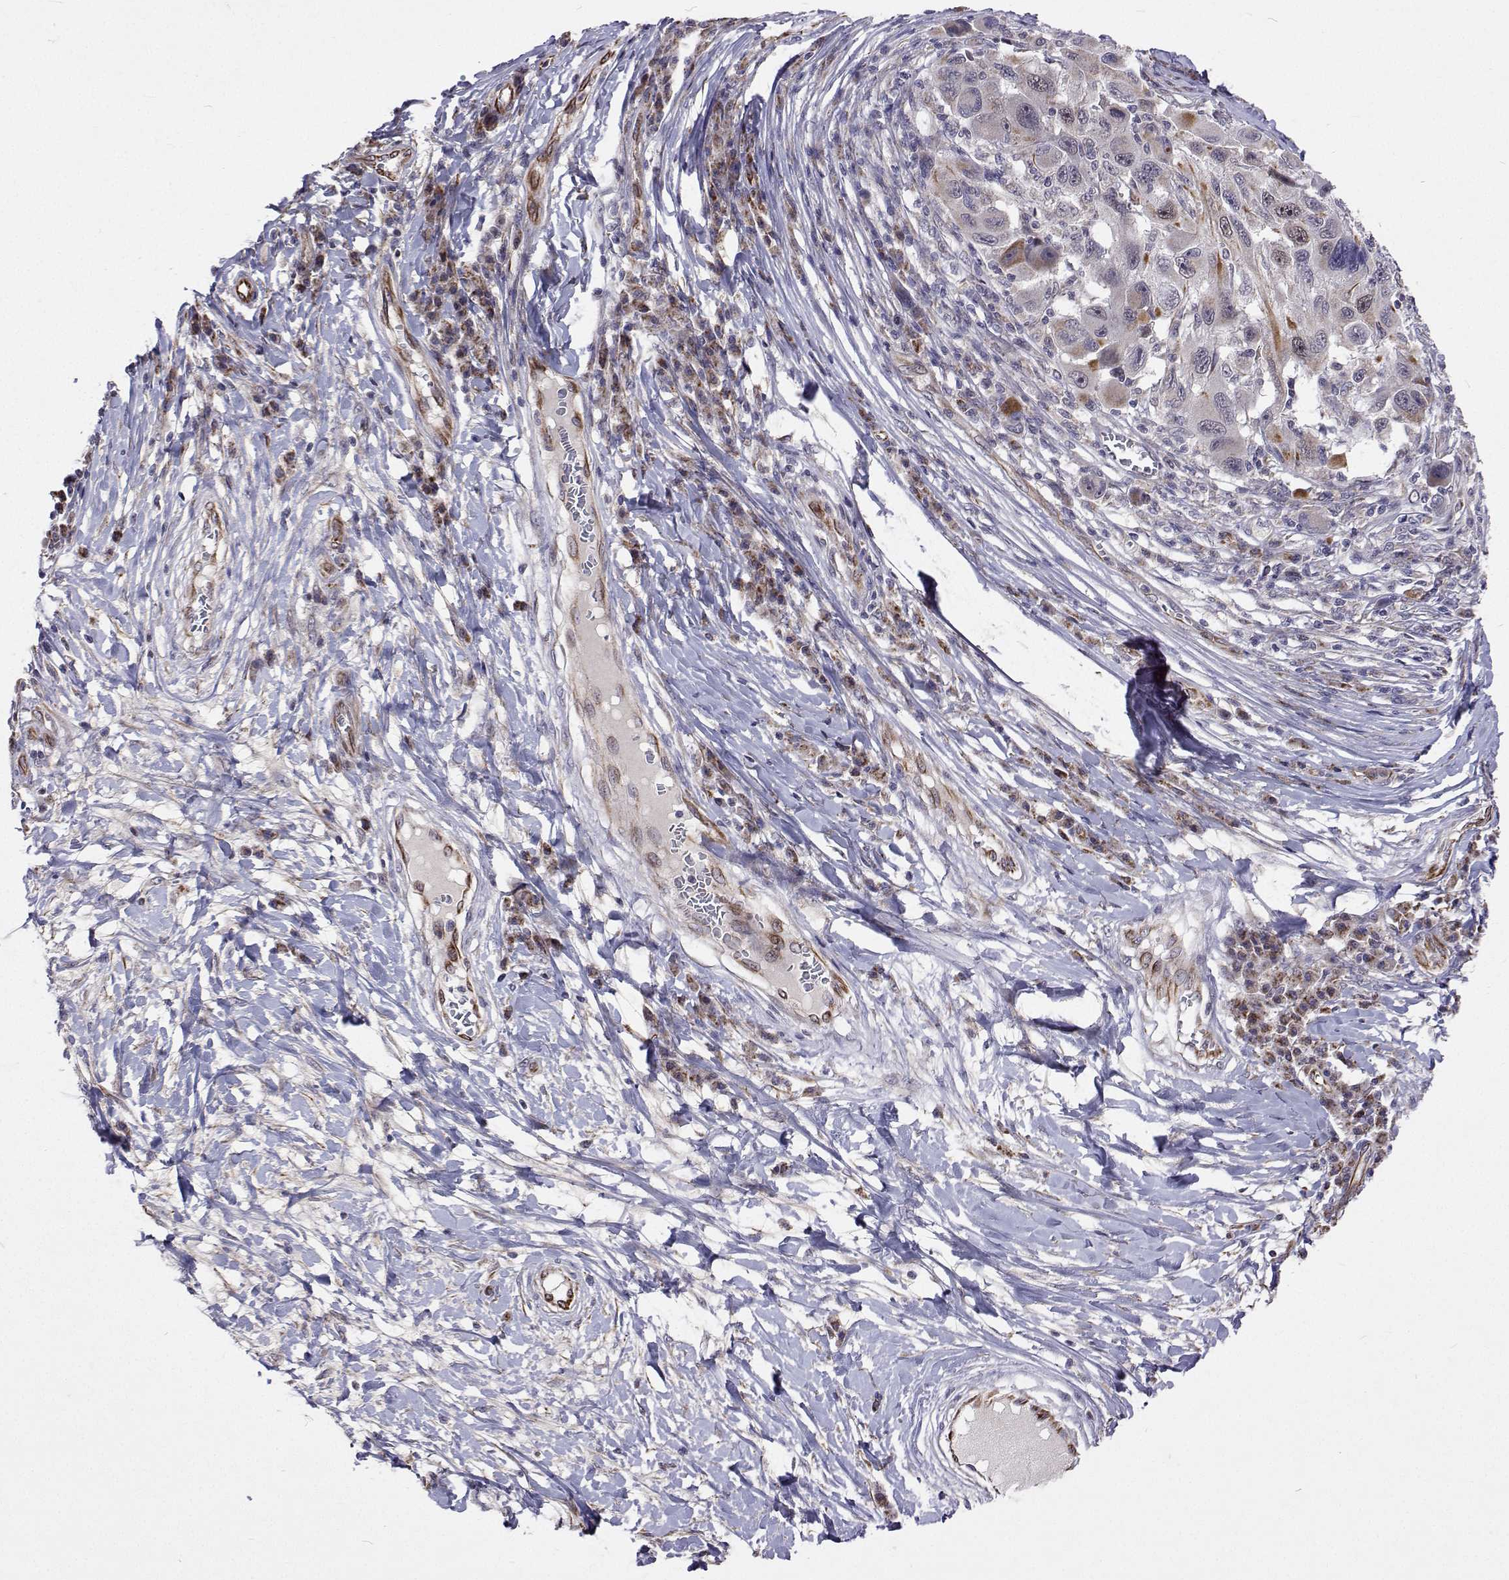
{"staining": {"intensity": "weak", "quantity": "<25%", "location": "cytoplasmic/membranous"}, "tissue": "melanoma", "cell_type": "Tumor cells", "image_type": "cancer", "snomed": [{"axis": "morphology", "description": "Malignant melanoma, NOS"}, {"axis": "topography", "description": "Skin"}], "caption": "Malignant melanoma was stained to show a protein in brown. There is no significant expression in tumor cells.", "gene": "DHTKD1", "patient": {"sex": "male", "age": 53}}